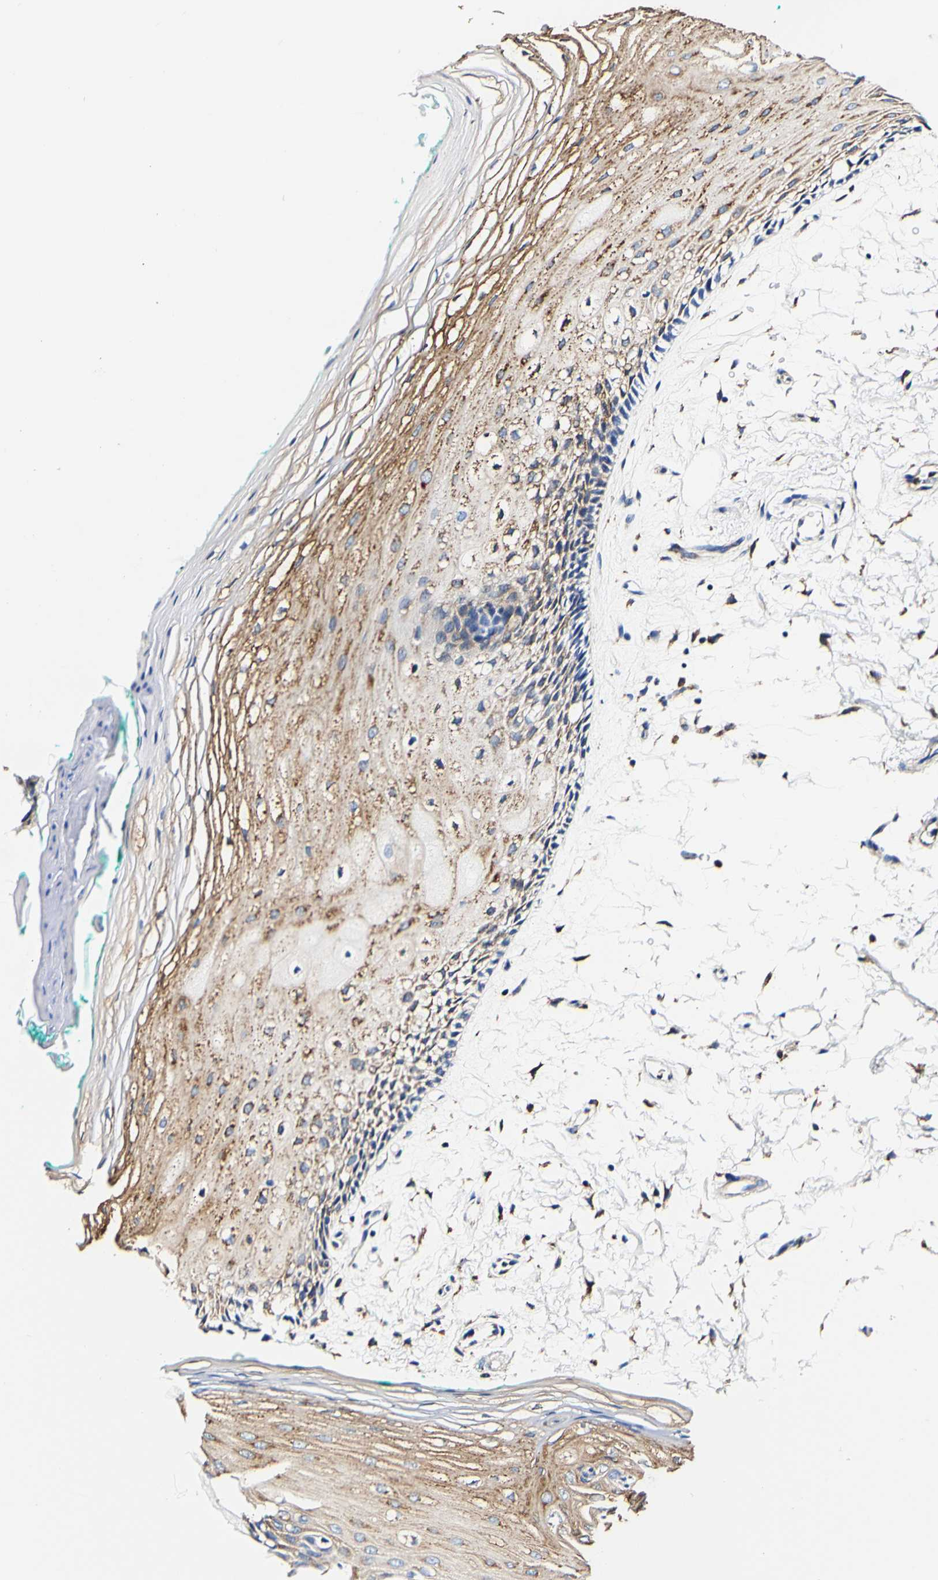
{"staining": {"intensity": "moderate", "quantity": "25%-75%", "location": "cytoplasmic/membranous"}, "tissue": "oral mucosa", "cell_type": "Squamous epithelial cells", "image_type": "normal", "snomed": [{"axis": "morphology", "description": "Normal tissue, NOS"}, {"axis": "topography", "description": "Skeletal muscle"}, {"axis": "topography", "description": "Oral tissue"}, {"axis": "topography", "description": "Peripheral nerve tissue"}], "caption": "Oral mucosa stained with a protein marker shows moderate staining in squamous epithelial cells.", "gene": "P4HB", "patient": {"sex": "female", "age": 84}}